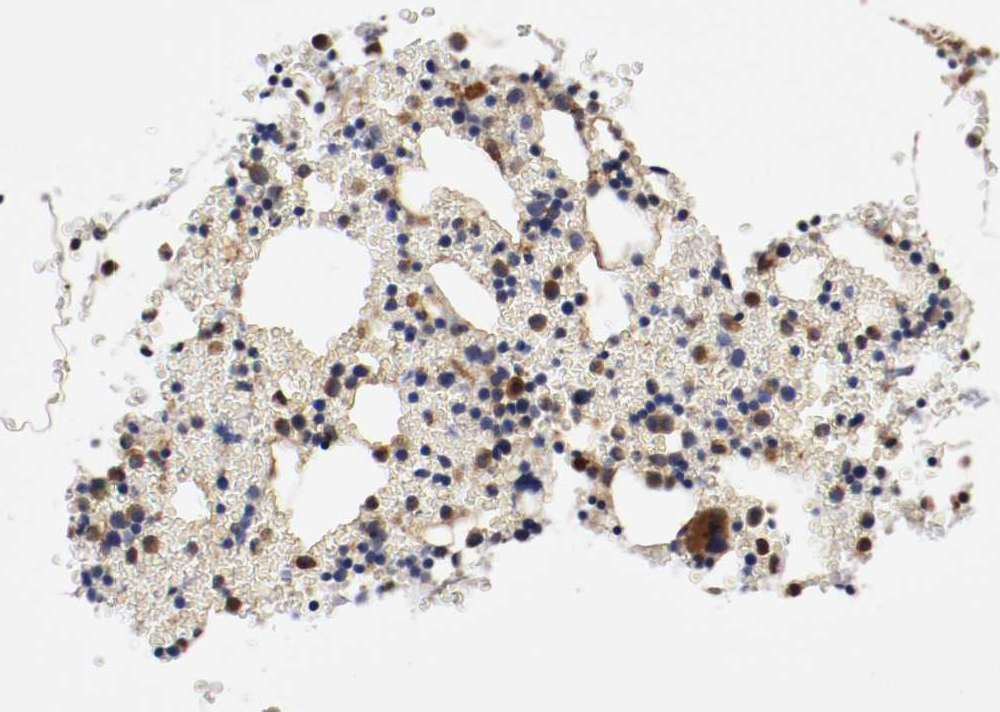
{"staining": {"intensity": "moderate", "quantity": "<25%", "location": "cytoplasmic/membranous"}, "tissue": "bone marrow", "cell_type": "Hematopoietic cells", "image_type": "normal", "snomed": [{"axis": "morphology", "description": "Normal tissue, NOS"}, {"axis": "morphology", "description": "Inflammation, NOS"}, {"axis": "topography", "description": "Bone marrow"}], "caption": "Hematopoietic cells reveal low levels of moderate cytoplasmic/membranous positivity in approximately <25% of cells in benign bone marrow. Nuclei are stained in blue.", "gene": "TNFSF12", "patient": {"sex": "male", "age": 22}}